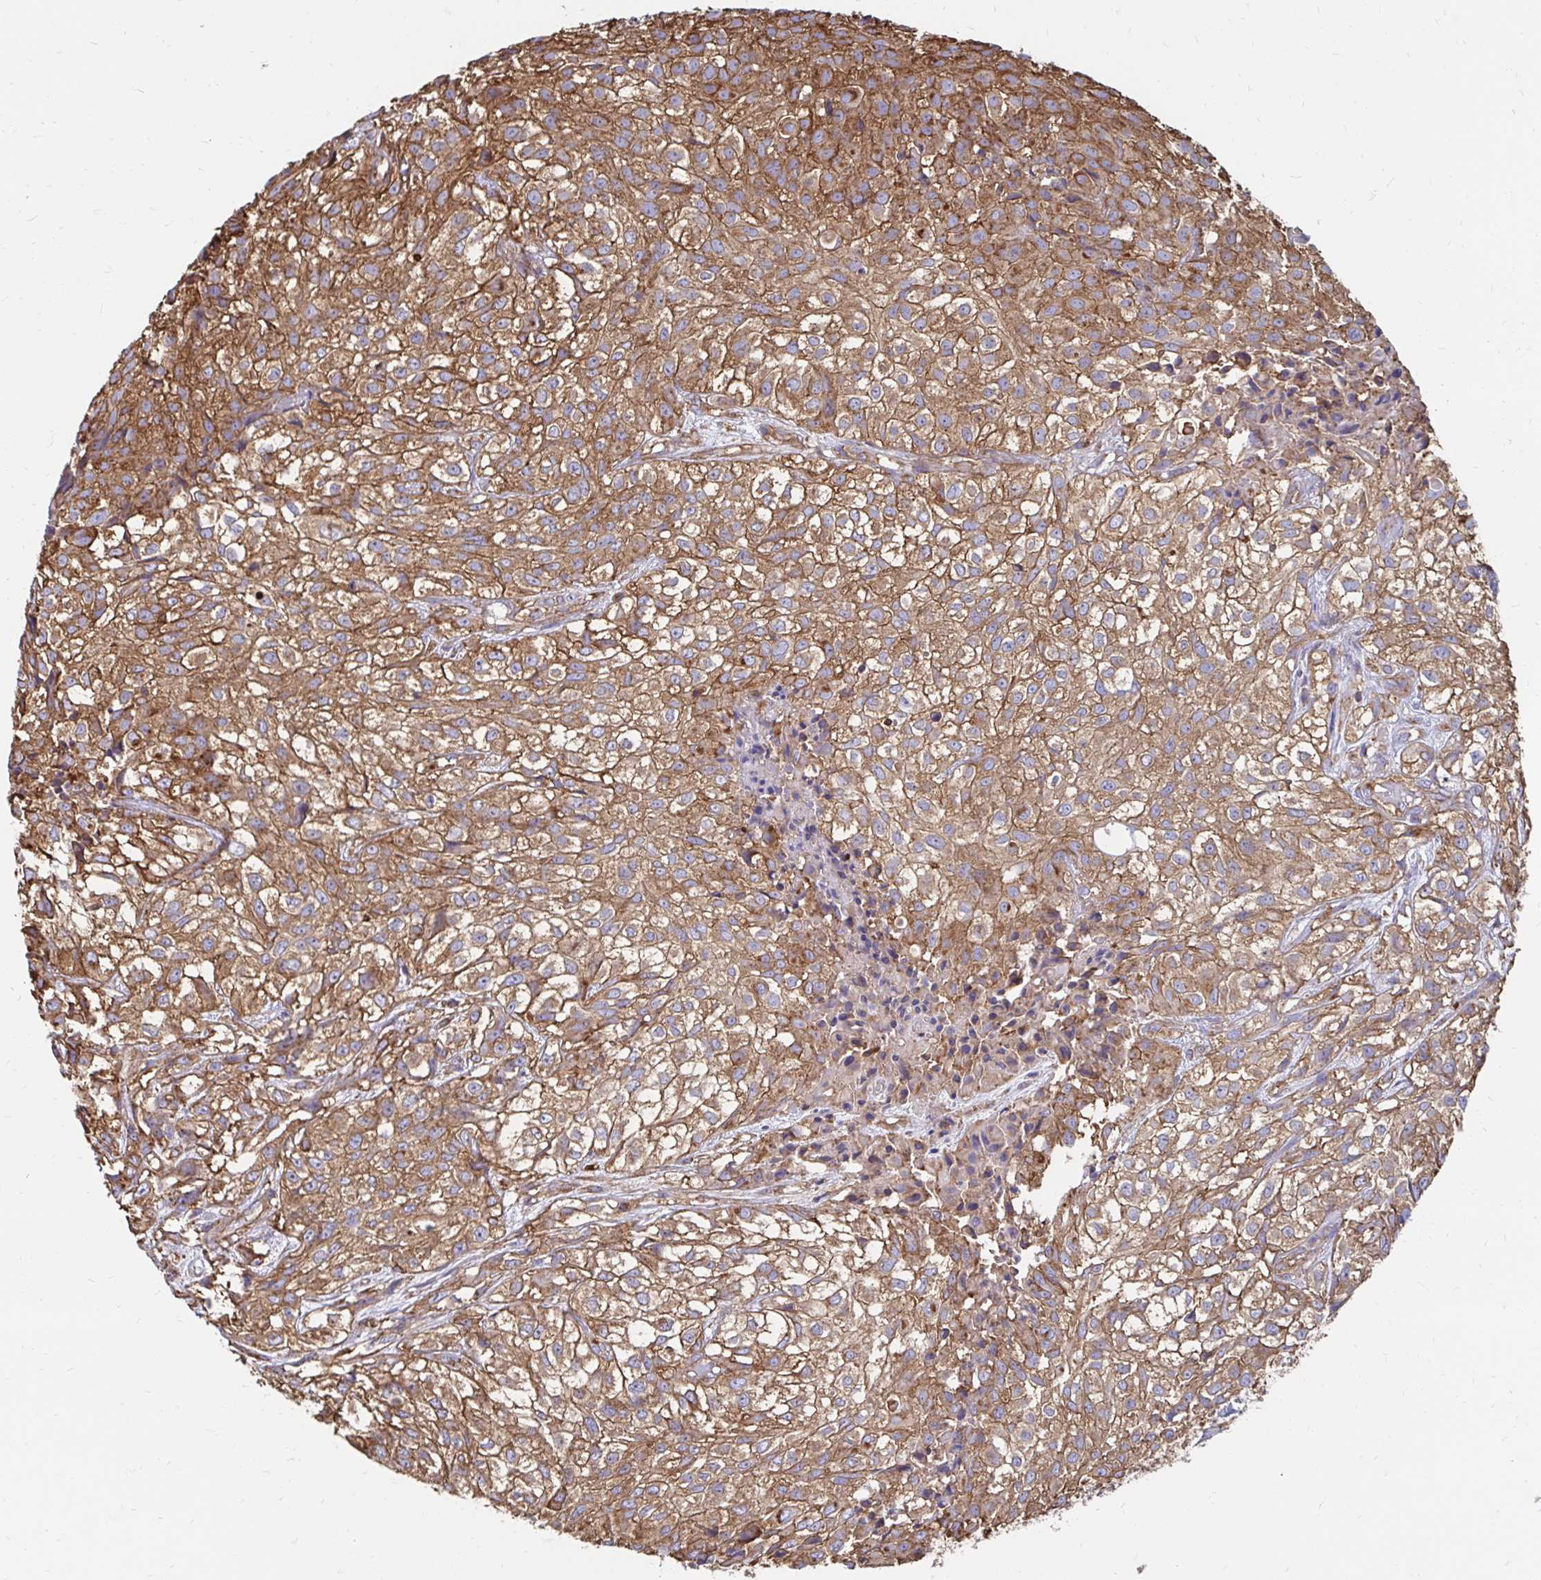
{"staining": {"intensity": "moderate", "quantity": ">75%", "location": "cytoplasmic/membranous"}, "tissue": "urothelial cancer", "cell_type": "Tumor cells", "image_type": "cancer", "snomed": [{"axis": "morphology", "description": "Urothelial carcinoma, High grade"}, {"axis": "topography", "description": "Urinary bladder"}], "caption": "A brown stain shows moderate cytoplasmic/membranous expression of a protein in urothelial cancer tumor cells.", "gene": "CLTC", "patient": {"sex": "male", "age": 56}}